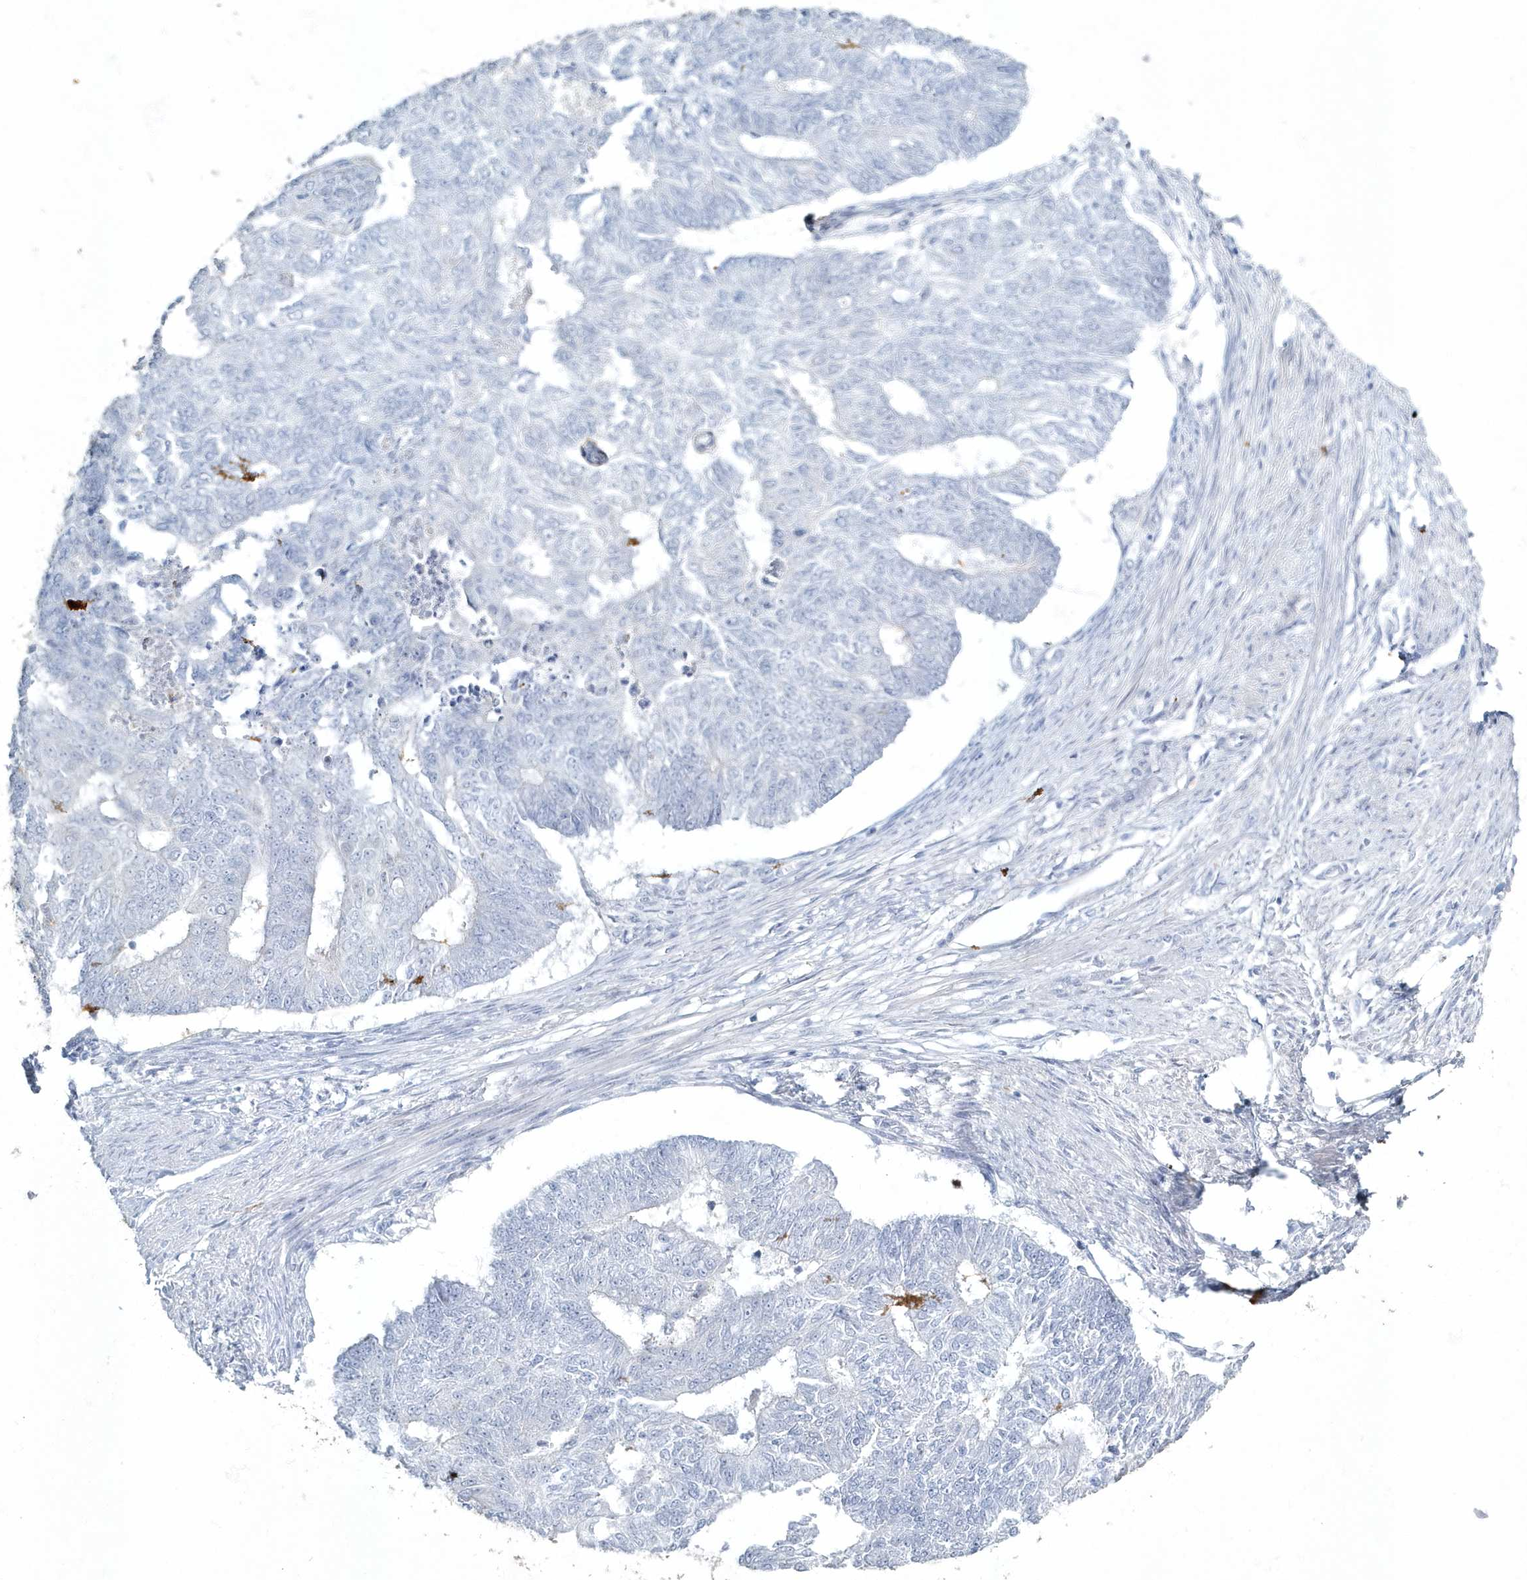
{"staining": {"intensity": "negative", "quantity": "none", "location": "none"}, "tissue": "endometrial cancer", "cell_type": "Tumor cells", "image_type": "cancer", "snomed": [{"axis": "morphology", "description": "Adenocarcinoma, NOS"}, {"axis": "topography", "description": "Endometrium"}], "caption": "Tumor cells show no significant positivity in endometrial adenocarcinoma.", "gene": "MYOT", "patient": {"sex": "female", "age": 32}}